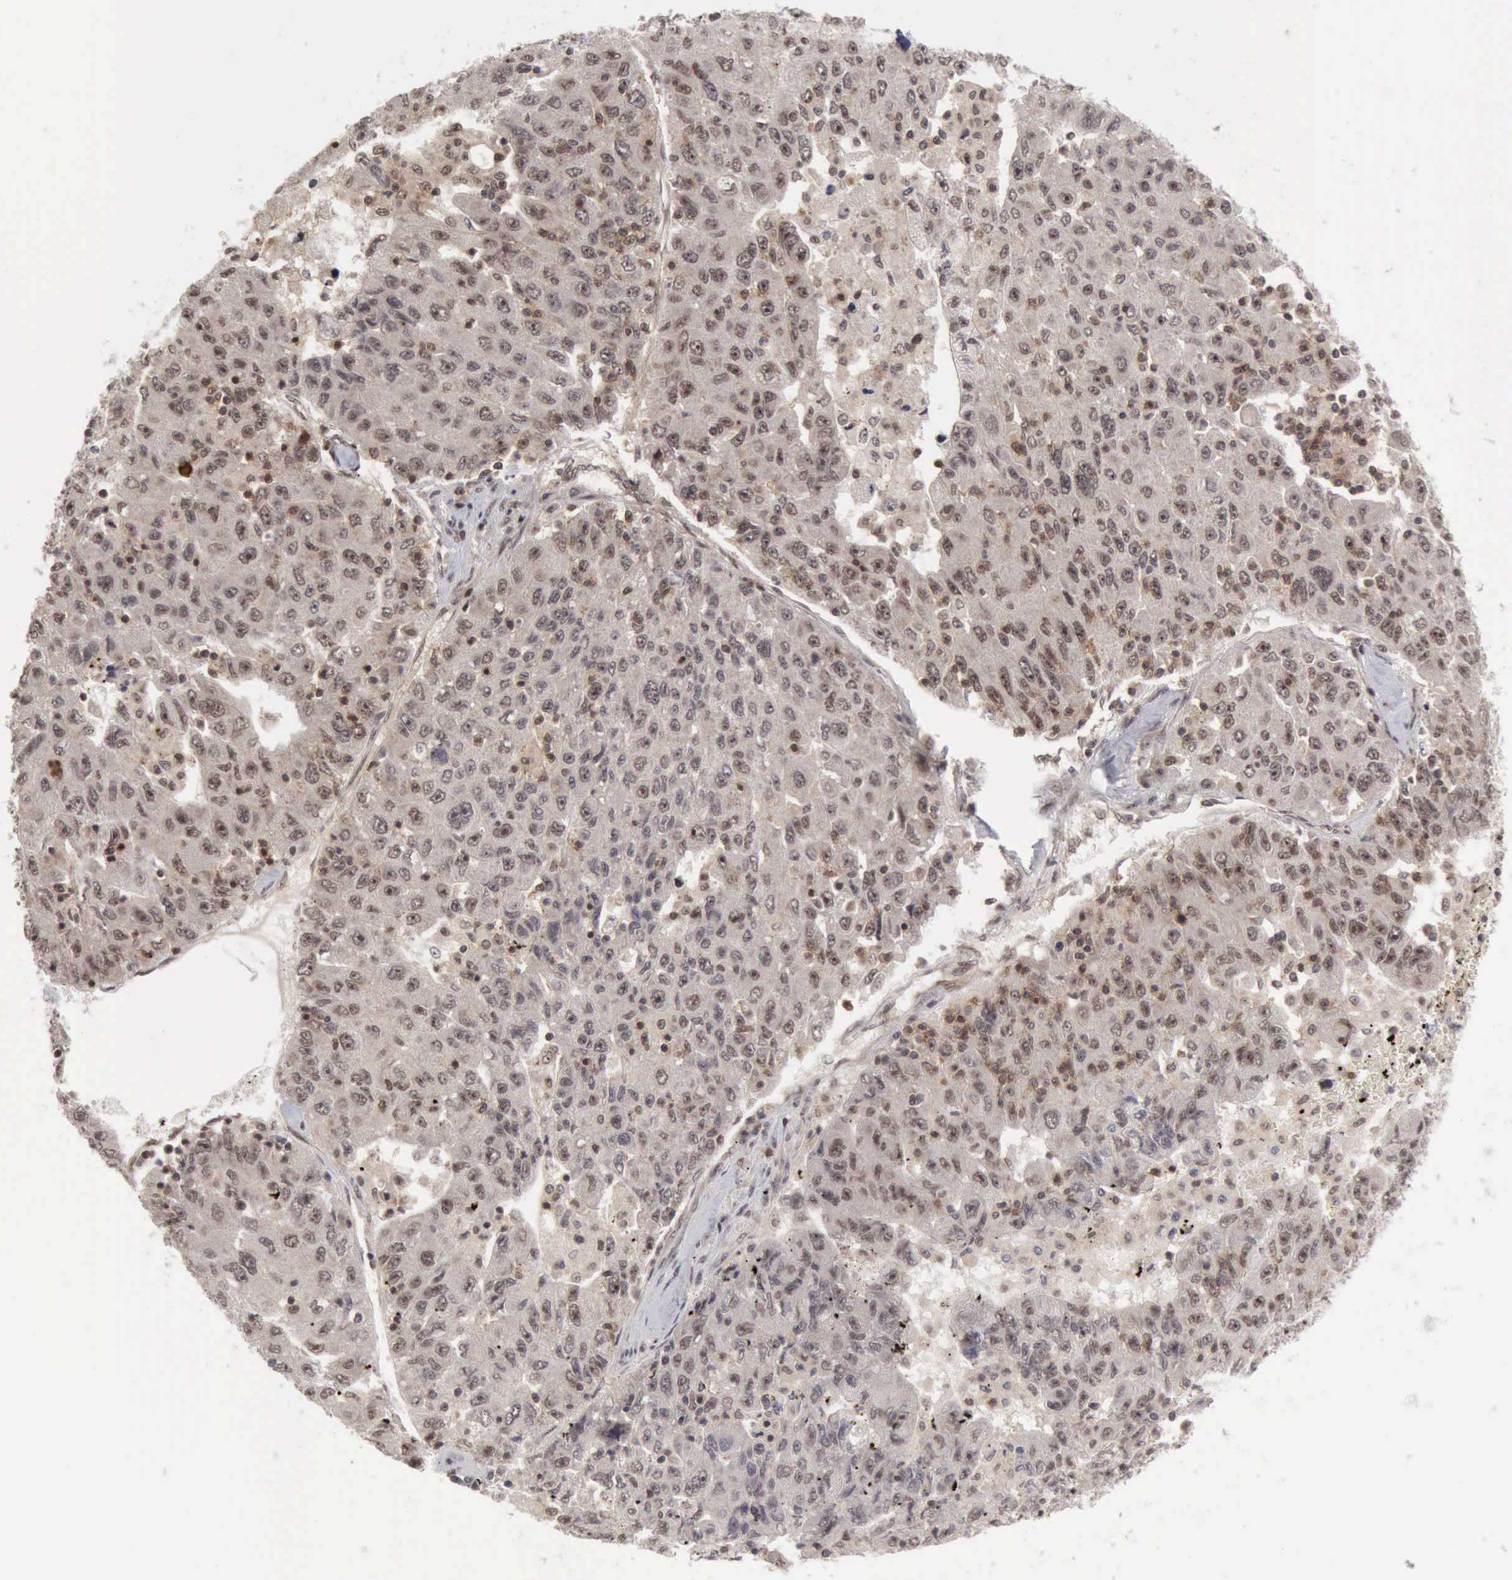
{"staining": {"intensity": "weak", "quantity": ">75%", "location": "cytoplasmic/membranous"}, "tissue": "liver cancer", "cell_type": "Tumor cells", "image_type": "cancer", "snomed": [{"axis": "morphology", "description": "Carcinoma, Hepatocellular, NOS"}, {"axis": "topography", "description": "Liver"}], "caption": "Tumor cells reveal weak cytoplasmic/membranous staining in about >75% of cells in liver hepatocellular carcinoma. (DAB (3,3'-diaminobenzidine) = brown stain, brightfield microscopy at high magnification).", "gene": "CDKN2A", "patient": {"sex": "male", "age": 49}}